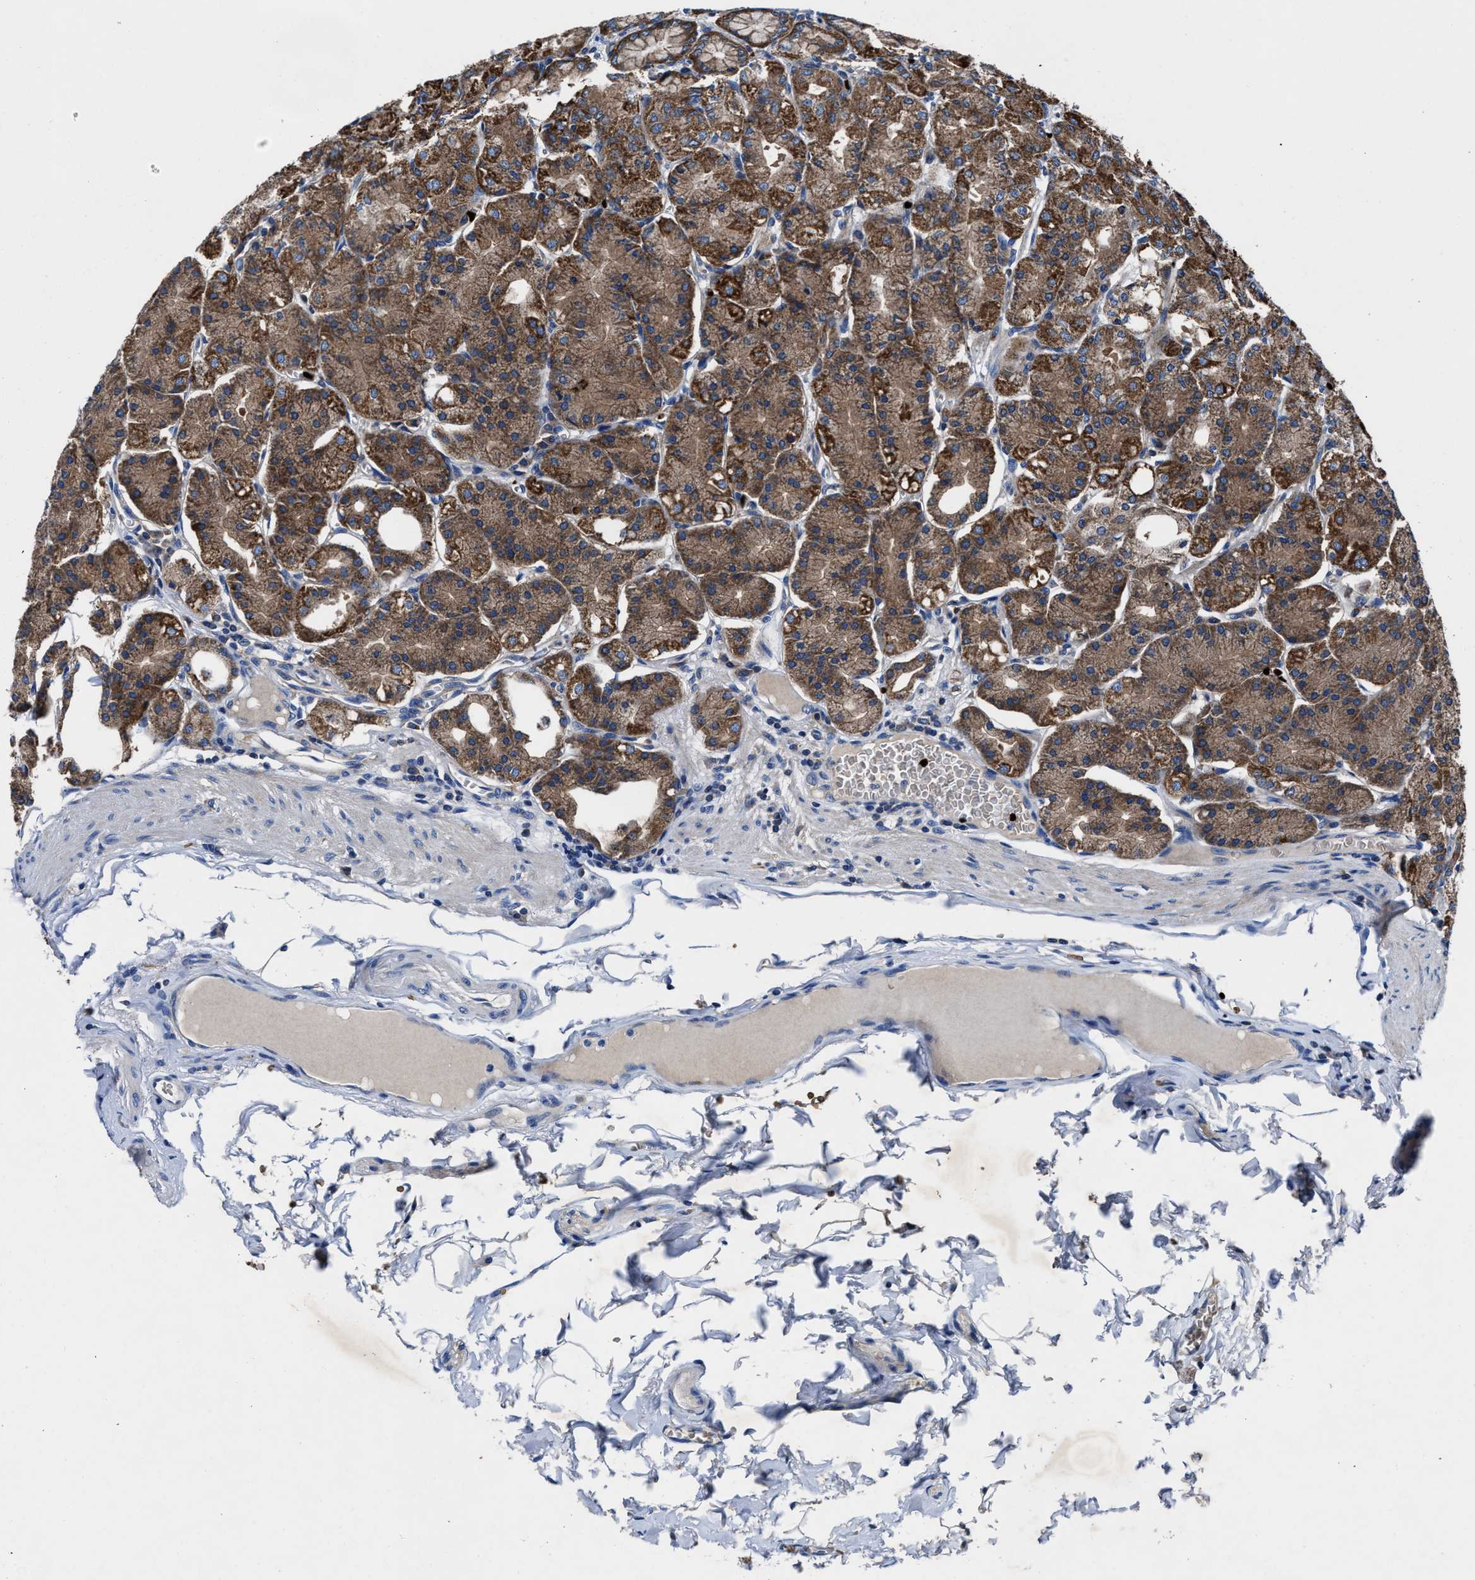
{"staining": {"intensity": "moderate", "quantity": ">75%", "location": "cytoplasmic/membranous"}, "tissue": "stomach", "cell_type": "Glandular cells", "image_type": "normal", "snomed": [{"axis": "morphology", "description": "Normal tissue, NOS"}, {"axis": "topography", "description": "Stomach, lower"}], "caption": "Moderate cytoplasmic/membranous staining is present in about >75% of glandular cells in normal stomach.", "gene": "PHLPP1", "patient": {"sex": "male", "age": 71}}